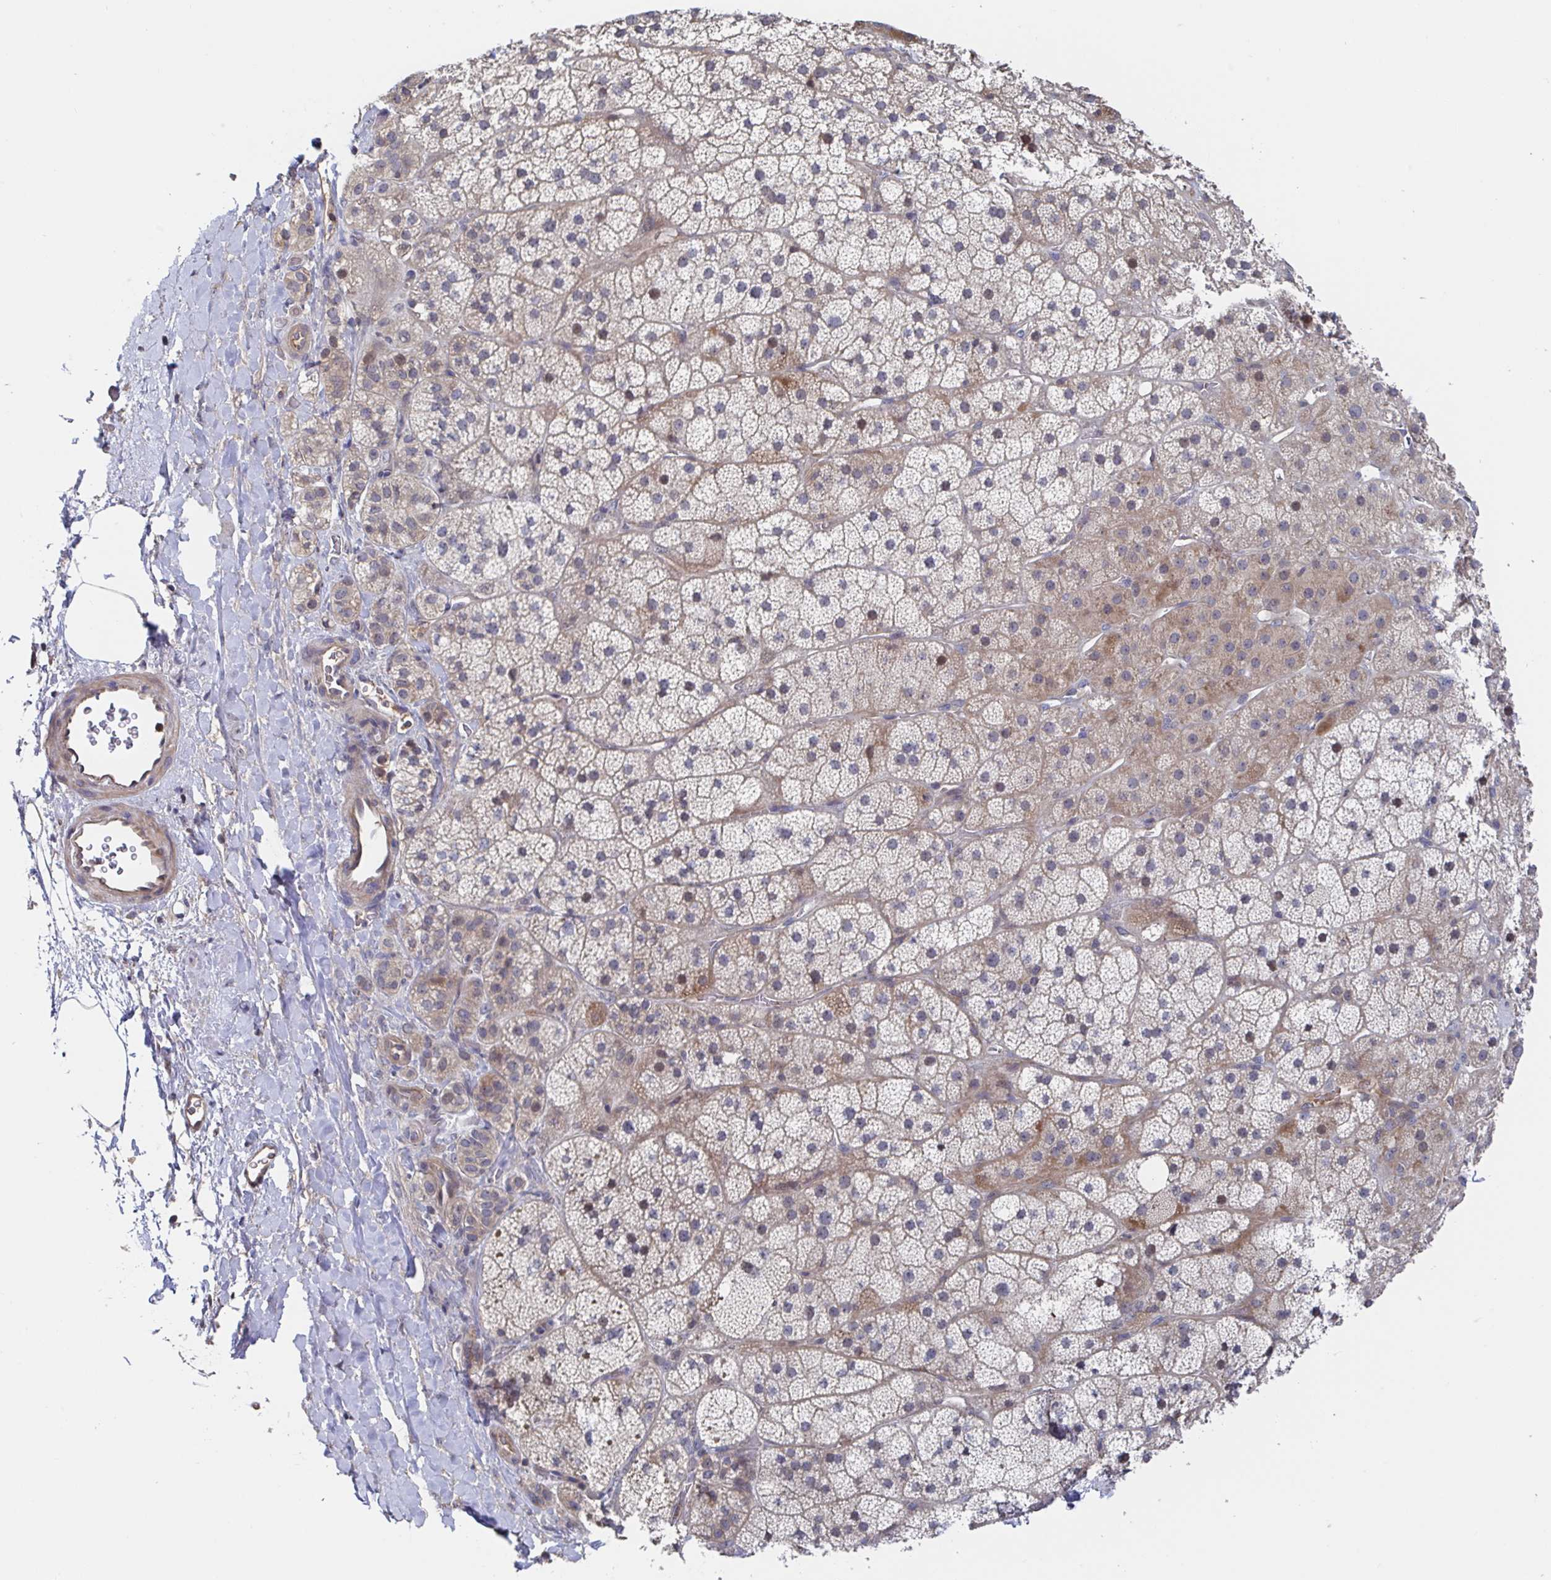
{"staining": {"intensity": "moderate", "quantity": "25%-75%", "location": "cytoplasmic/membranous"}, "tissue": "adrenal gland", "cell_type": "Glandular cells", "image_type": "normal", "snomed": [{"axis": "morphology", "description": "Normal tissue, NOS"}, {"axis": "topography", "description": "Adrenal gland"}], "caption": "This histopathology image shows unremarkable adrenal gland stained with immunohistochemistry to label a protein in brown. The cytoplasmic/membranous of glandular cells show moderate positivity for the protein. Nuclei are counter-stained blue.", "gene": "DHRS12", "patient": {"sex": "male", "age": 57}}